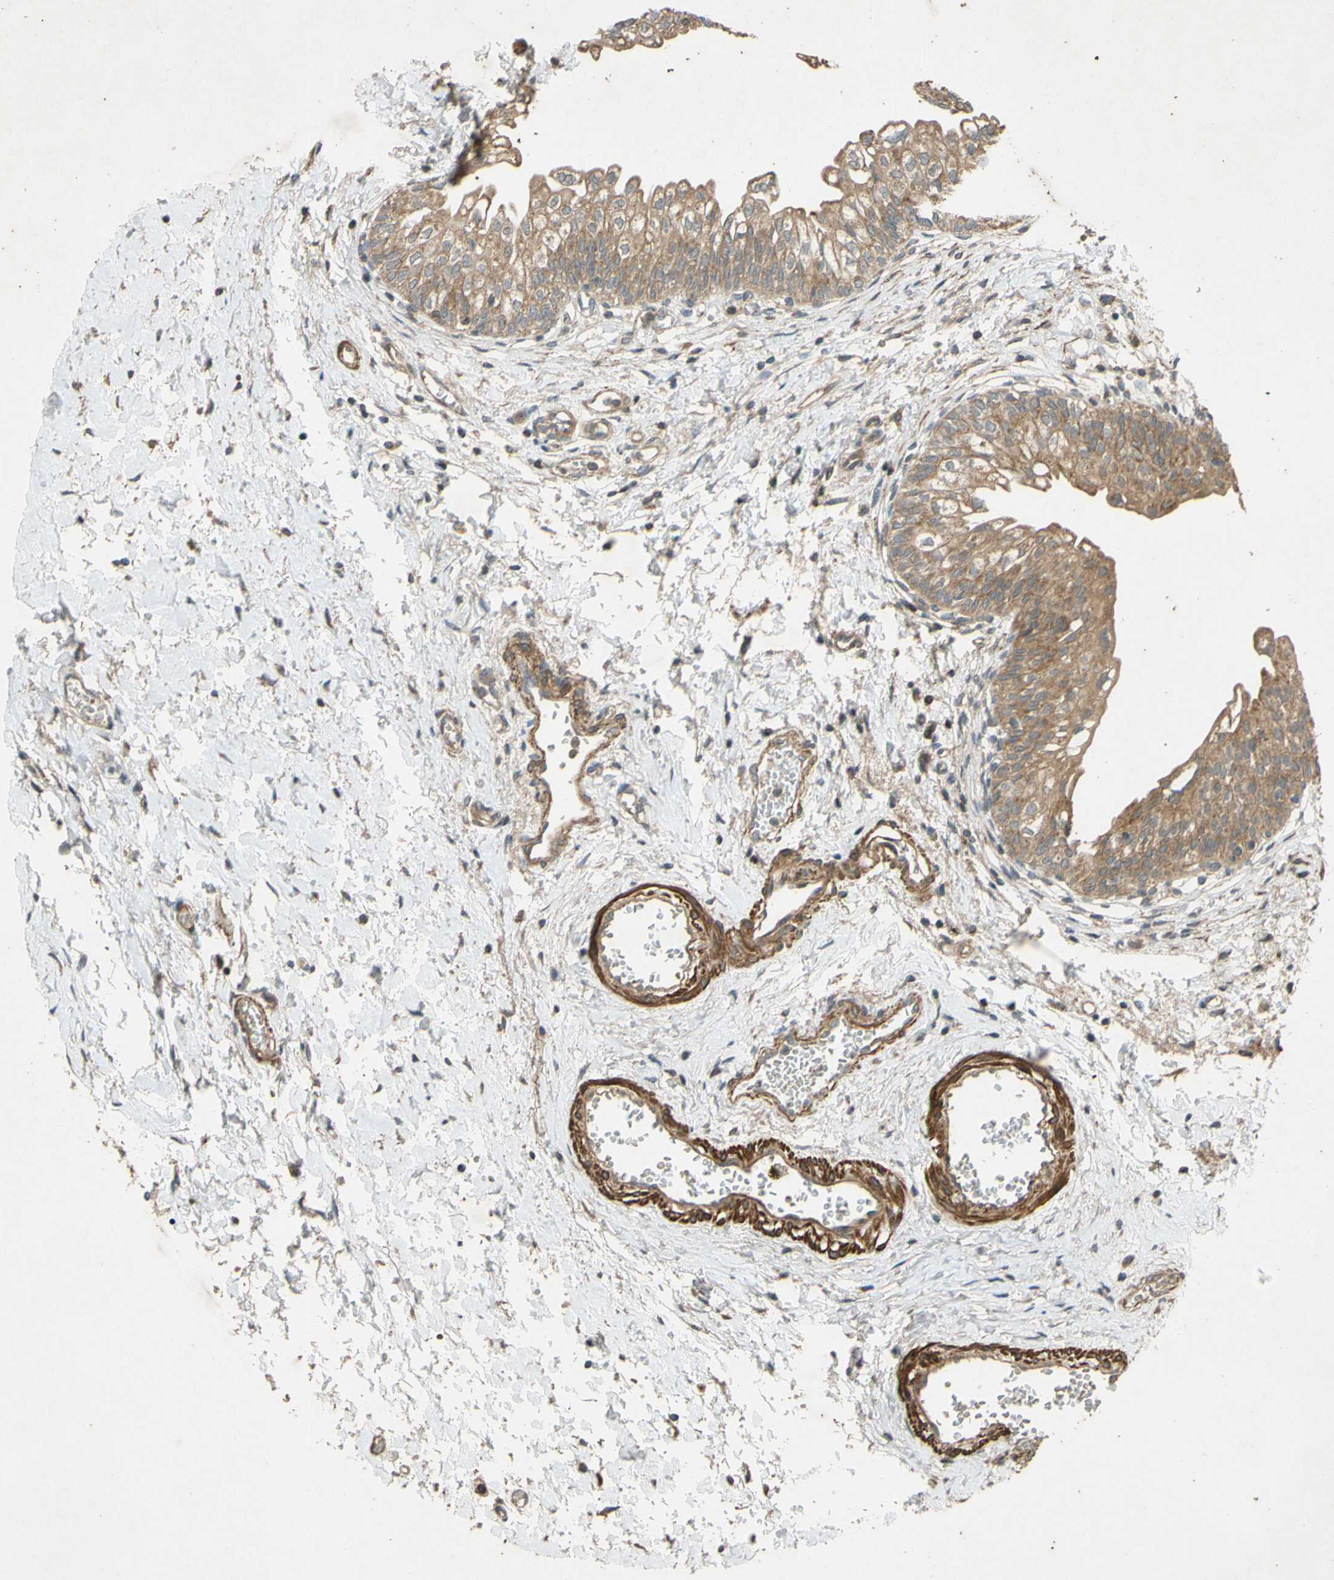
{"staining": {"intensity": "moderate", "quantity": ">75%", "location": "cytoplasmic/membranous"}, "tissue": "urinary bladder", "cell_type": "Urothelial cells", "image_type": "normal", "snomed": [{"axis": "morphology", "description": "Normal tissue, NOS"}, {"axis": "topography", "description": "Urinary bladder"}], "caption": "Immunohistochemistry (IHC) (DAB (3,3'-diaminobenzidine)) staining of benign human urinary bladder demonstrates moderate cytoplasmic/membranous protein staining in about >75% of urothelial cells. (Brightfield microscopy of DAB IHC at high magnification).", "gene": "PARD6A", "patient": {"sex": "male", "age": 55}}